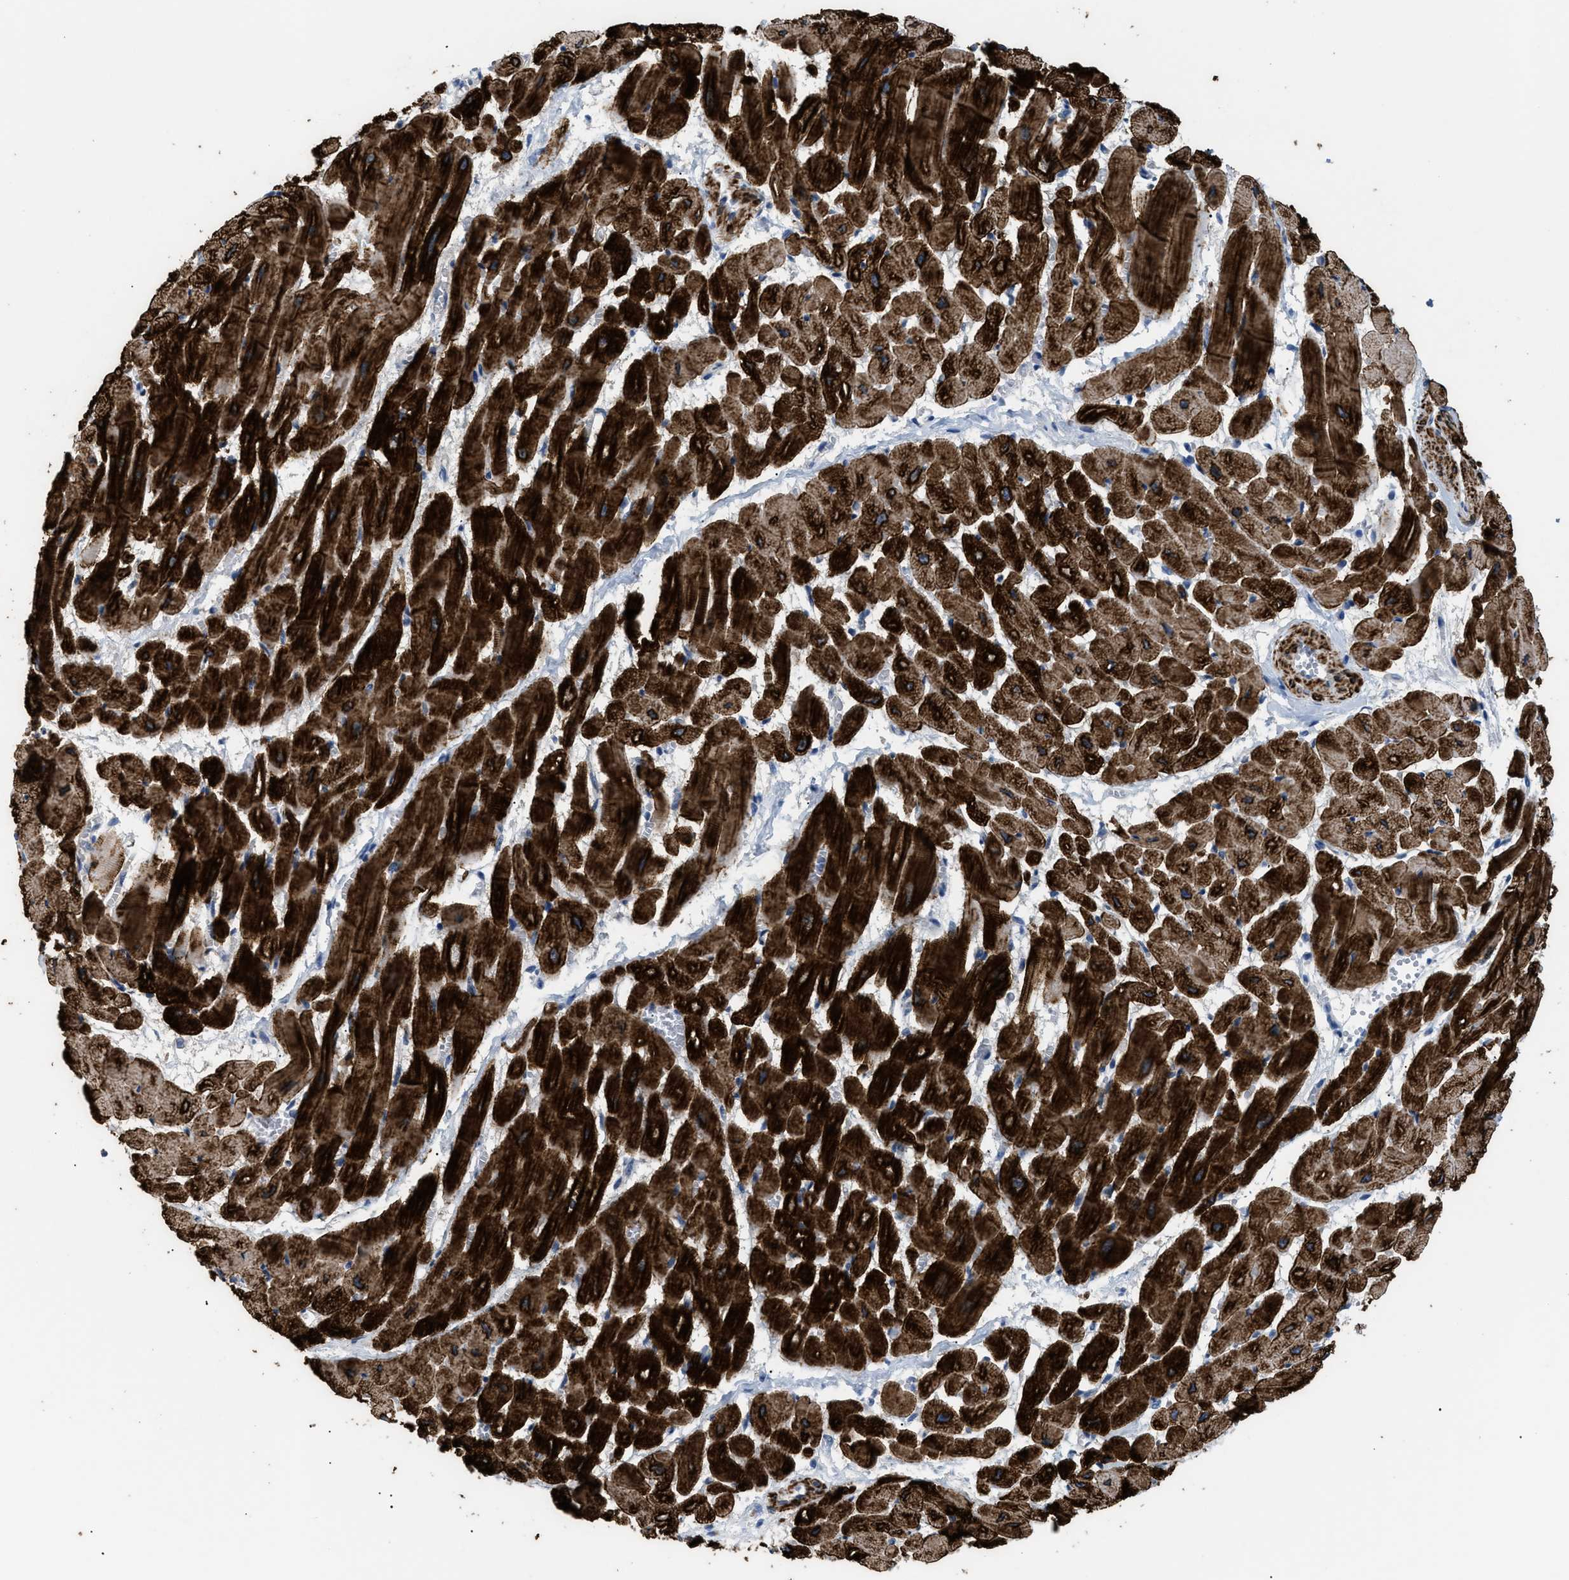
{"staining": {"intensity": "strong", "quantity": ">75%", "location": "cytoplasmic/membranous"}, "tissue": "heart muscle", "cell_type": "Cardiomyocytes", "image_type": "normal", "snomed": [{"axis": "morphology", "description": "Normal tissue, NOS"}, {"axis": "topography", "description": "Heart"}], "caption": "A brown stain highlights strong cytoplasmic/membranous positivity of a protein in cardiomyocytes of benign heart muscle. (brown staining indicates protein expression, while blue staining denotes nuclei).", "gene": "ICA1", "patient": {"sex": "male", "age": 45}}